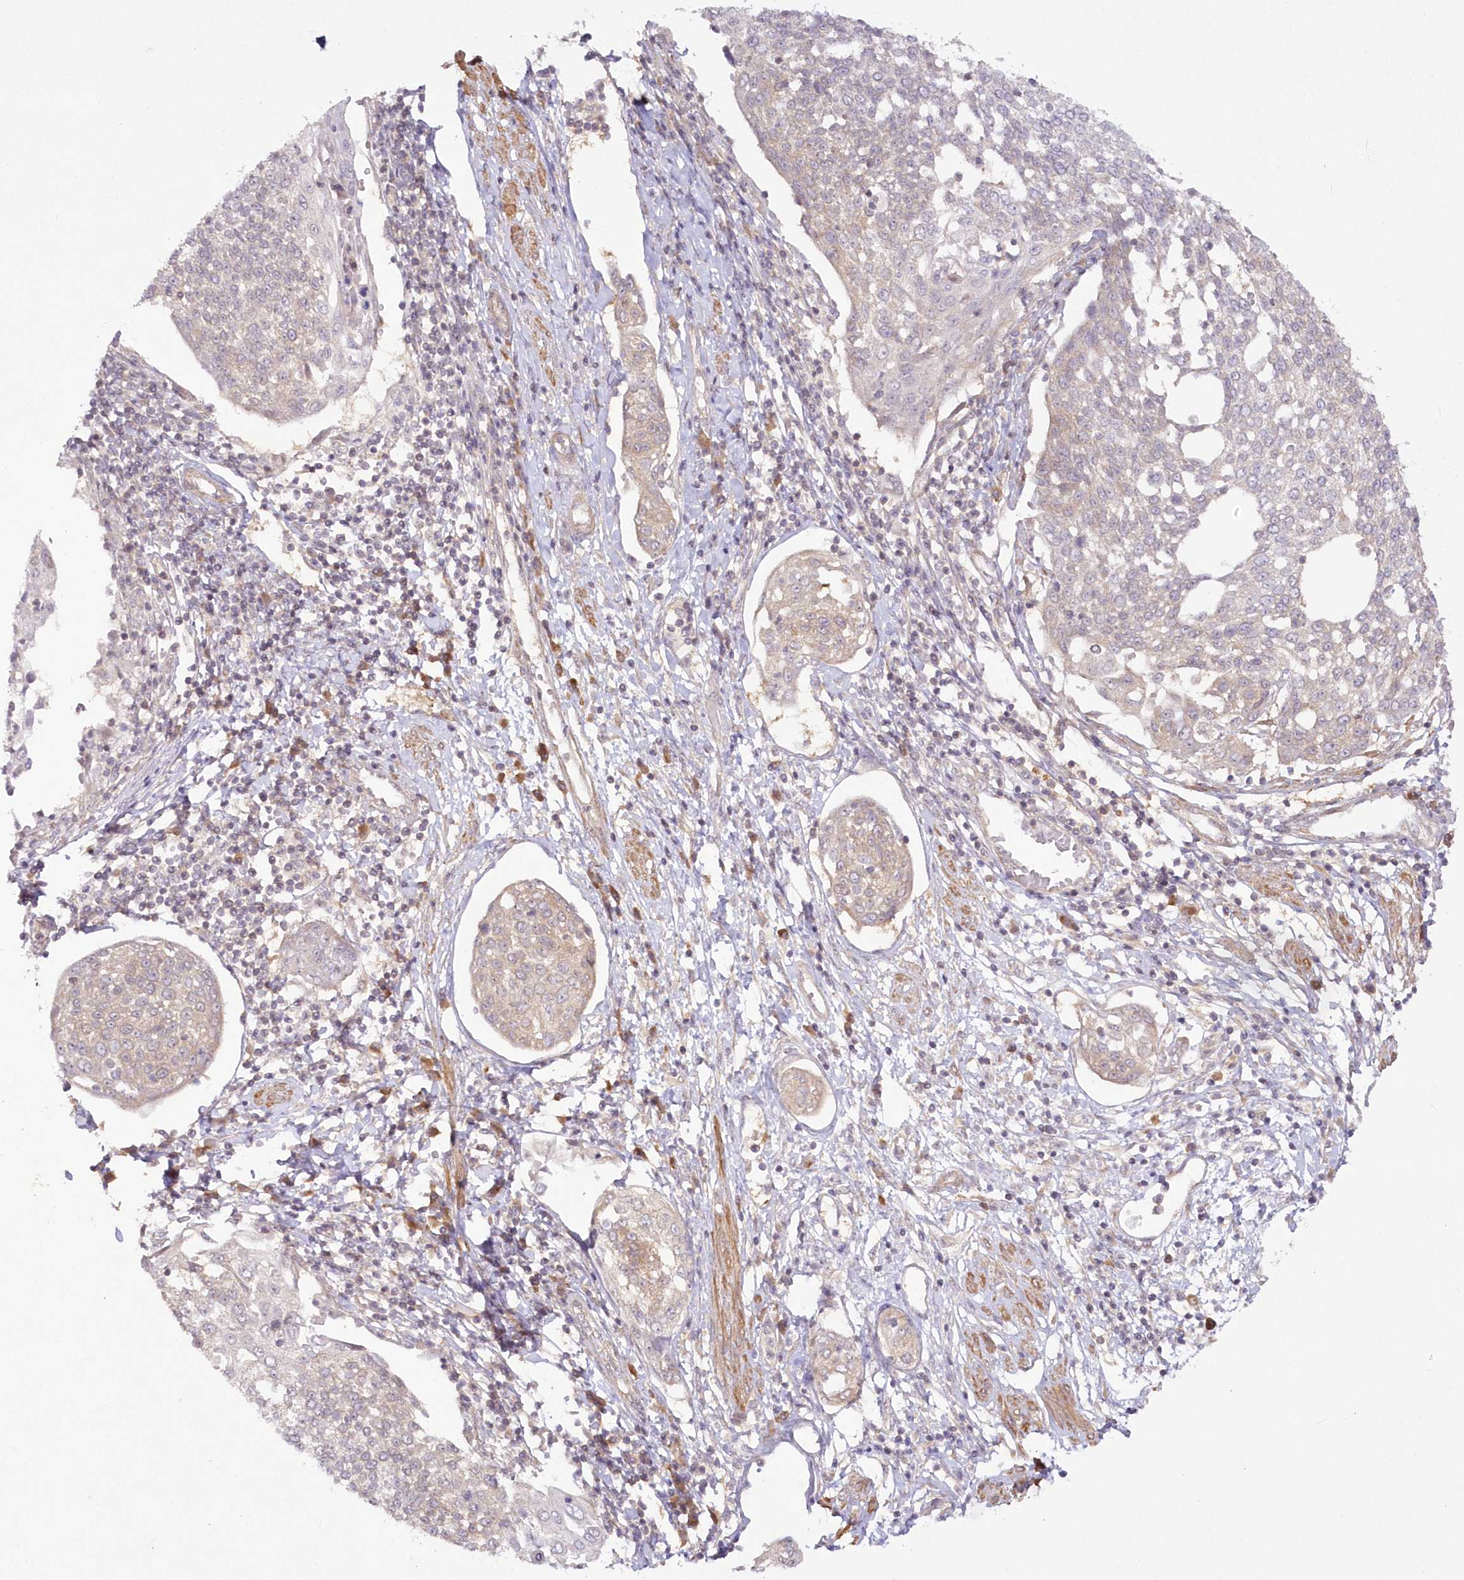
{"staining": {"intensity": "weak", "quantity": "<25%", "location": "cytoplasmic/membranous"}, "tissue": "cervical cancer", "cell_type": "Tumor cells", "image_type": "cancer", "snomed": [{"axis": "morphology", "description": "Squamous cell carcinoma, NOS"}, {"axis": "topography", "description": "Cervix"}], "caption": "There is no significant staining in tumor cells of cervical squamous cell carcinoma.", "gene": "IPMK", "patient": {"sex": "female", "age": 34}}